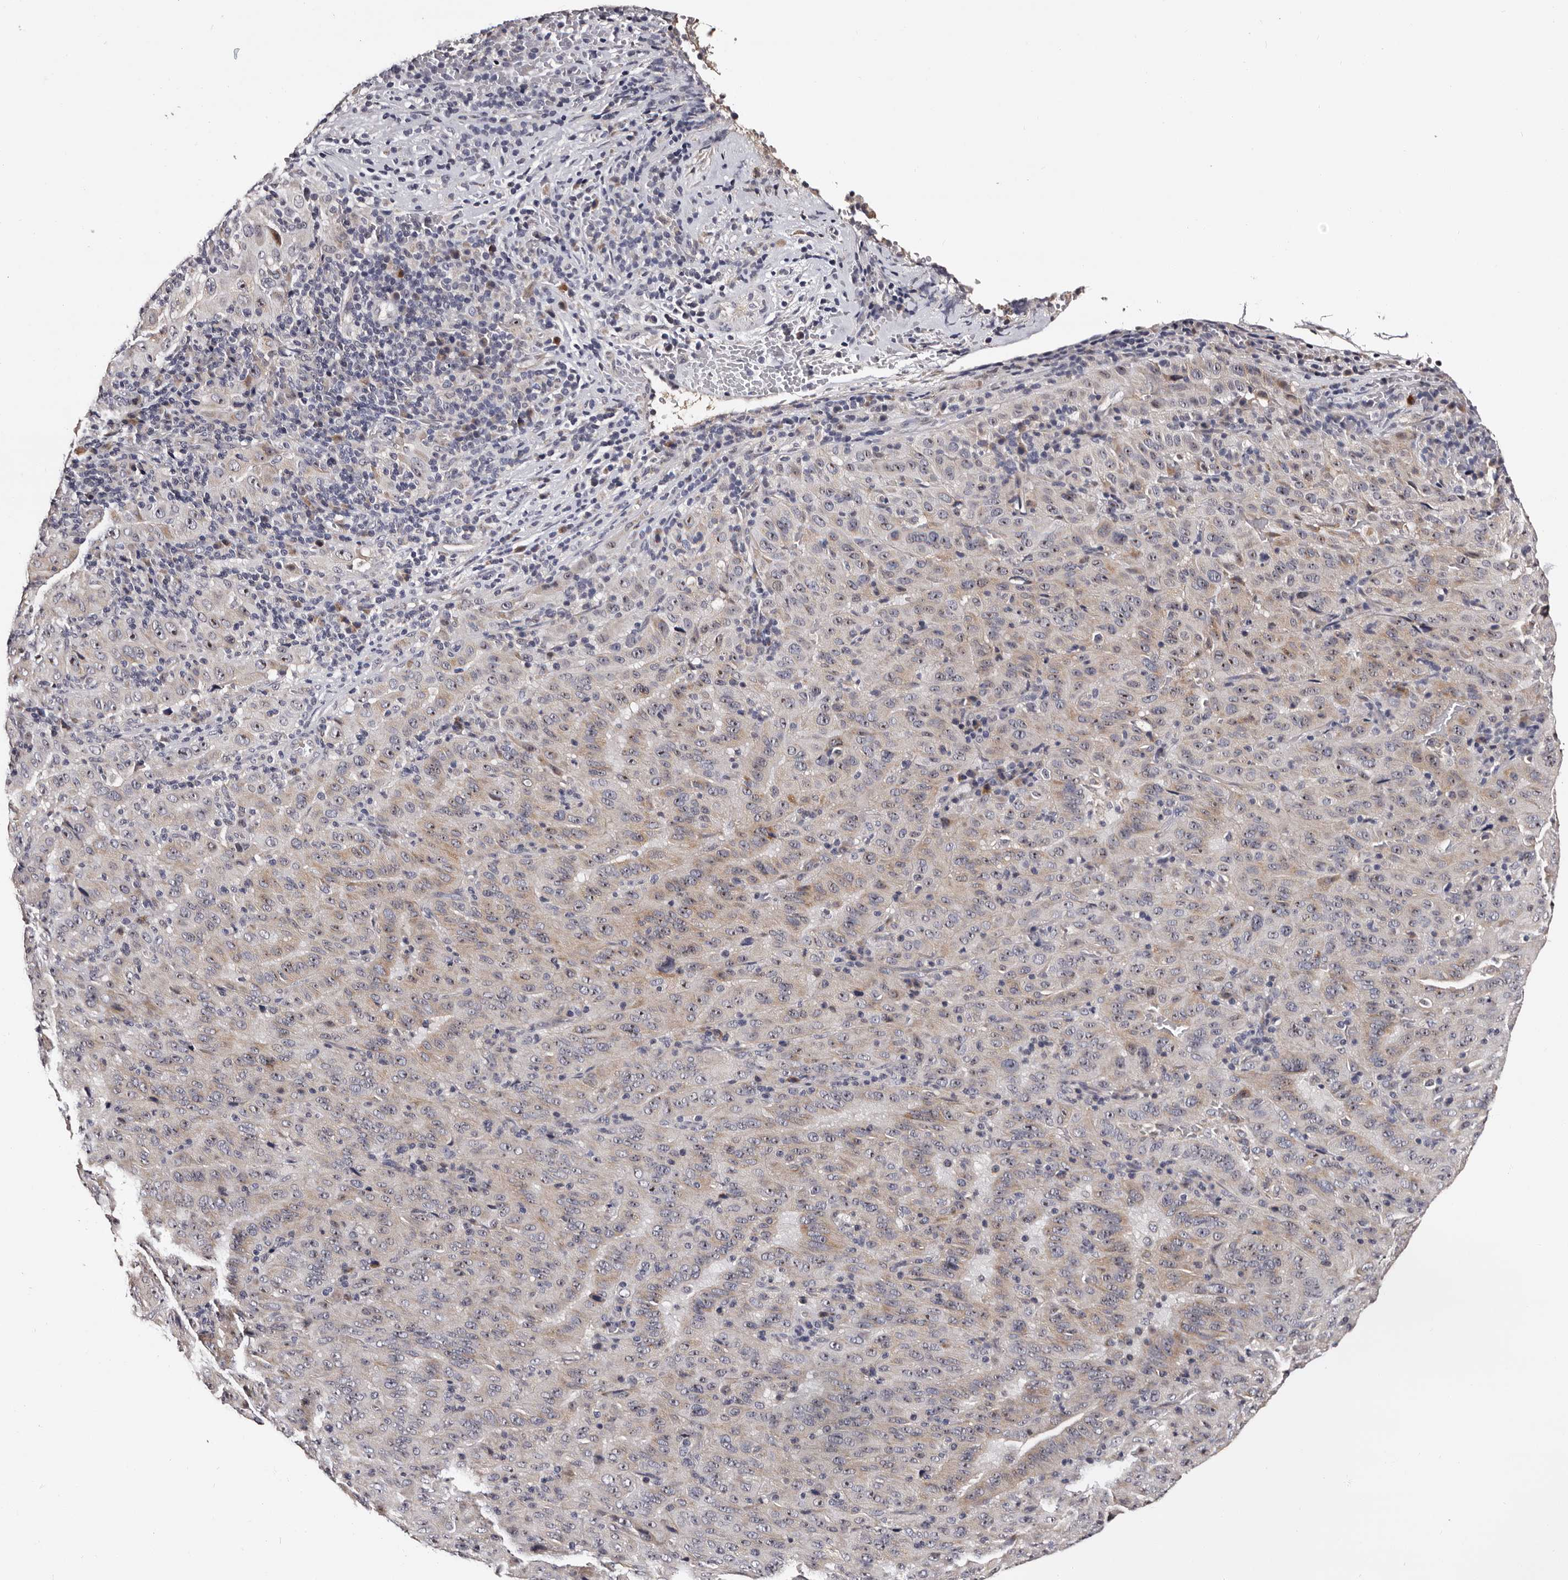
{"staining": {"intensity": "weak", "quantity": "25%-75%", "location": "cytoplasmic/membranous"}, "tissue": "pancreatic cancer", "cell_type": "Tumor cells", "image_type": "cancer", "snomed": [{"axis": "morphology", "description": "Adenocarcinoma, NOS"}, {"axis": "topography", "description": "Pancreas"}], "caption": "Immunohistochemical staining of human adenocarcinoma (pancreatic) reveals low levels of weak cytoplasmic/membranous expression in about 25%-75% of tumor cells.", "gene": "TAF4B", "patient": {"sex": "male", "age": 63}}